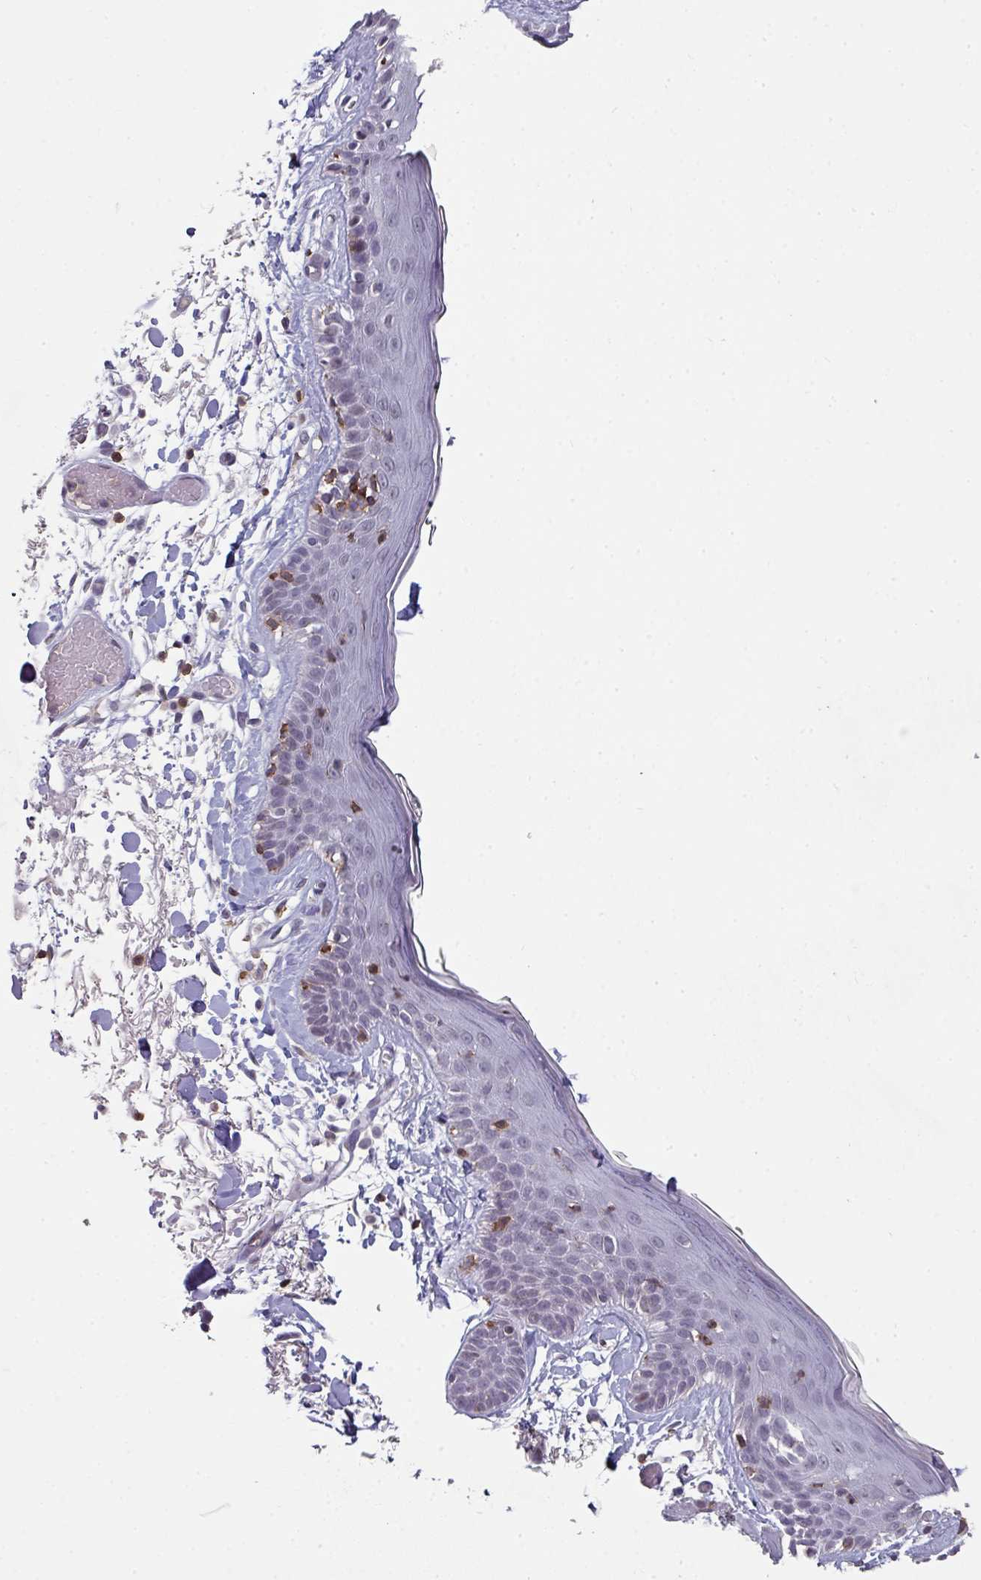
{"staining": {"intensity": "negative", "quantity": "none", "location": "none"}, "tissue": "skin", "cell_type": "Fibroblasts", "image_type": "normal", "snomed": [{"axis": "morphology", "description": "Normal tissue, NOS"}, {"axis": "topography", "description": "Skin"}], "caption": "Image shows no protein expression in fibroblasts of benign skin. (Stains: DAB (3,3'-diaminobenzidine) IHC with hematoxylin counter stain, Microscopy: brightfield microscopy at high magnification).", "gene": "RASAL3", "patient": {"sex": "male", "age": 79}}